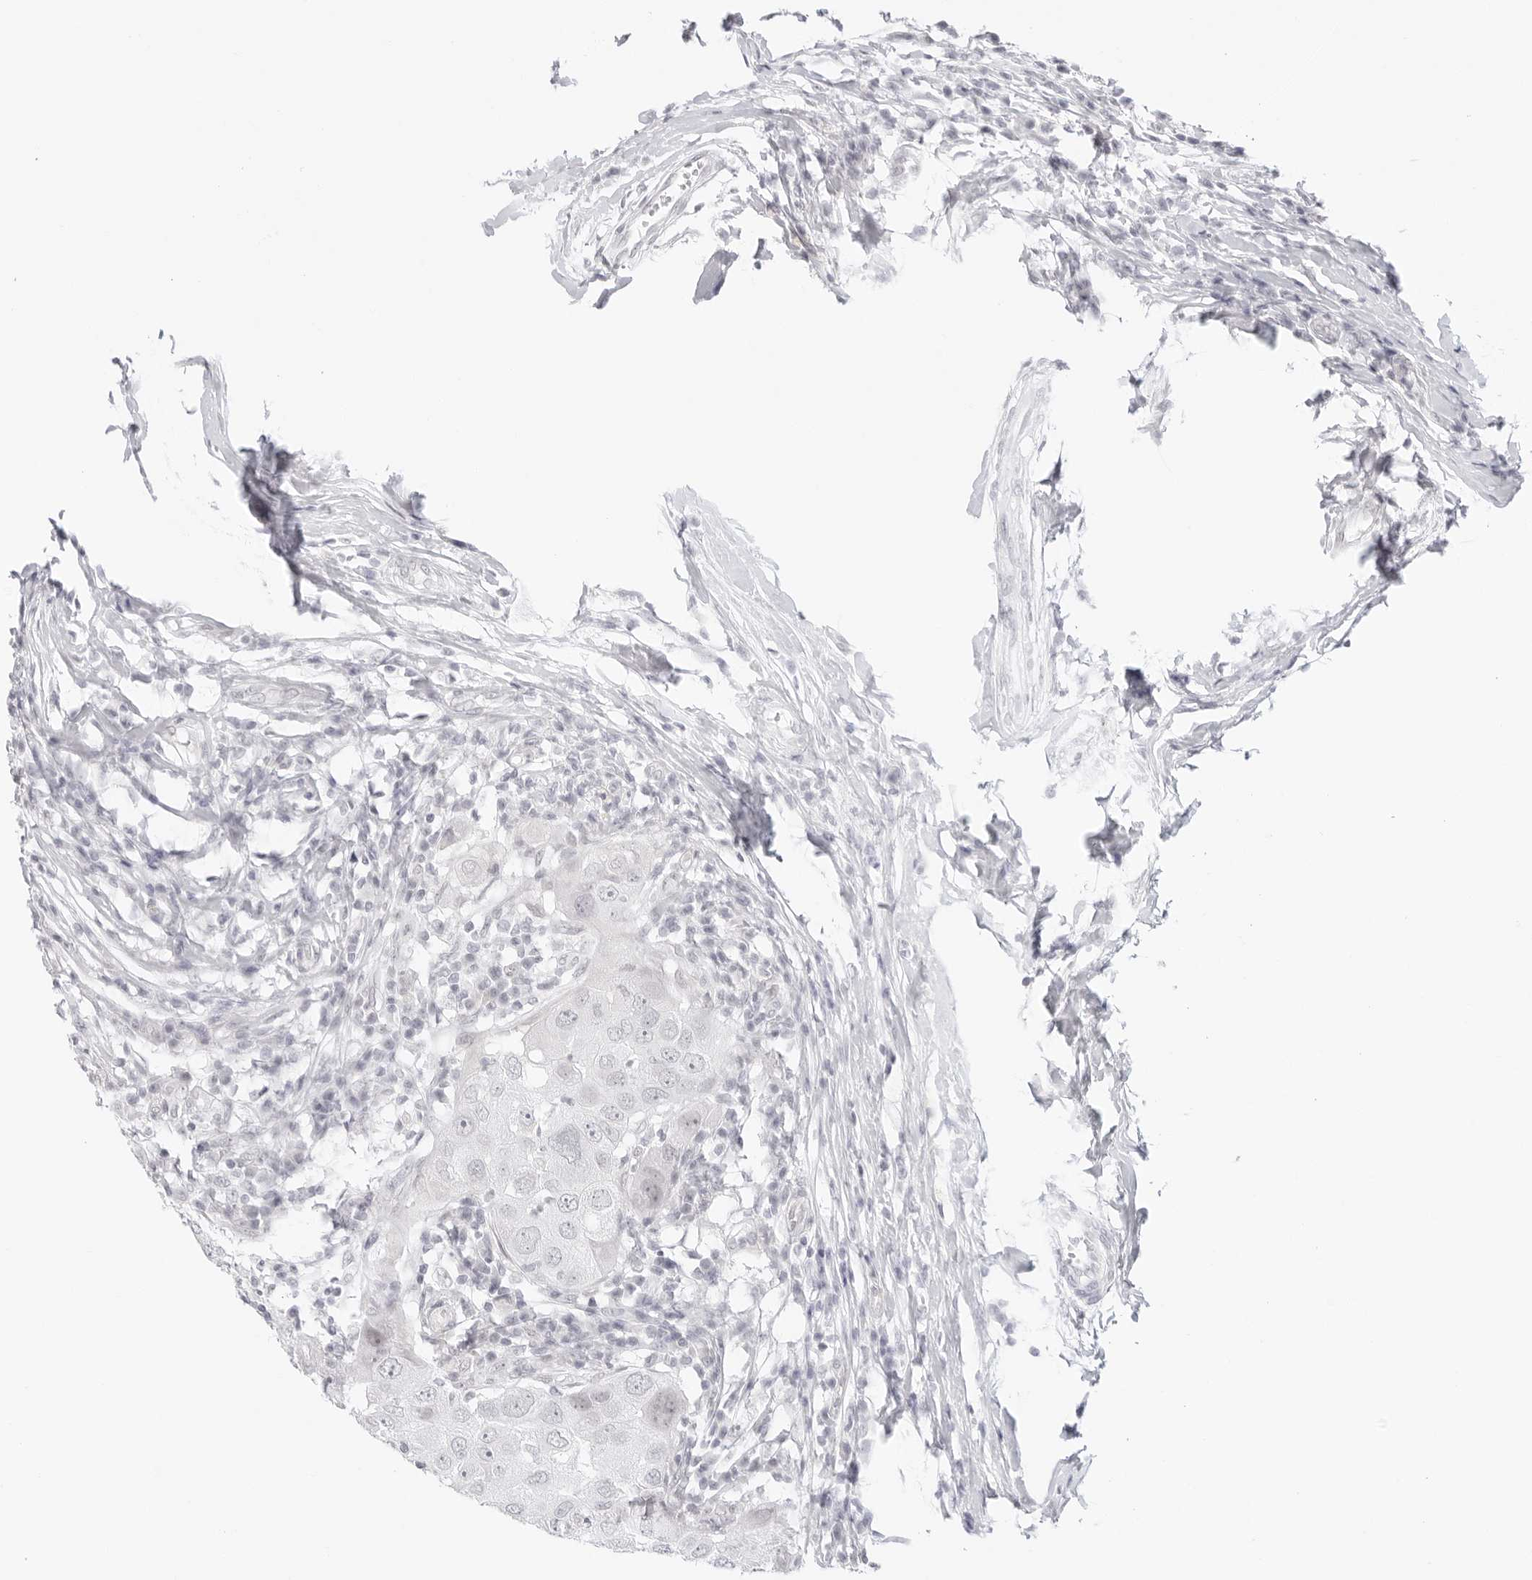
{"staining": {"intensity": "negative", "quantity": "none", "location": "none"}, "tissue": "breast cancer", "cell_type": "Tumor cells", "image_type": "cancer", "snomed": [{"axis": "morphology", "description": "Duct carcinoma"}, {"axis": "topography", "description": "Breast"}], "caption": "Human breast invasive ductal carcinoma stained for a protein using IHC shows no positivity in tumor cells.", "gene": "MED18", "patient": {"sex": "female", "age": 27}}